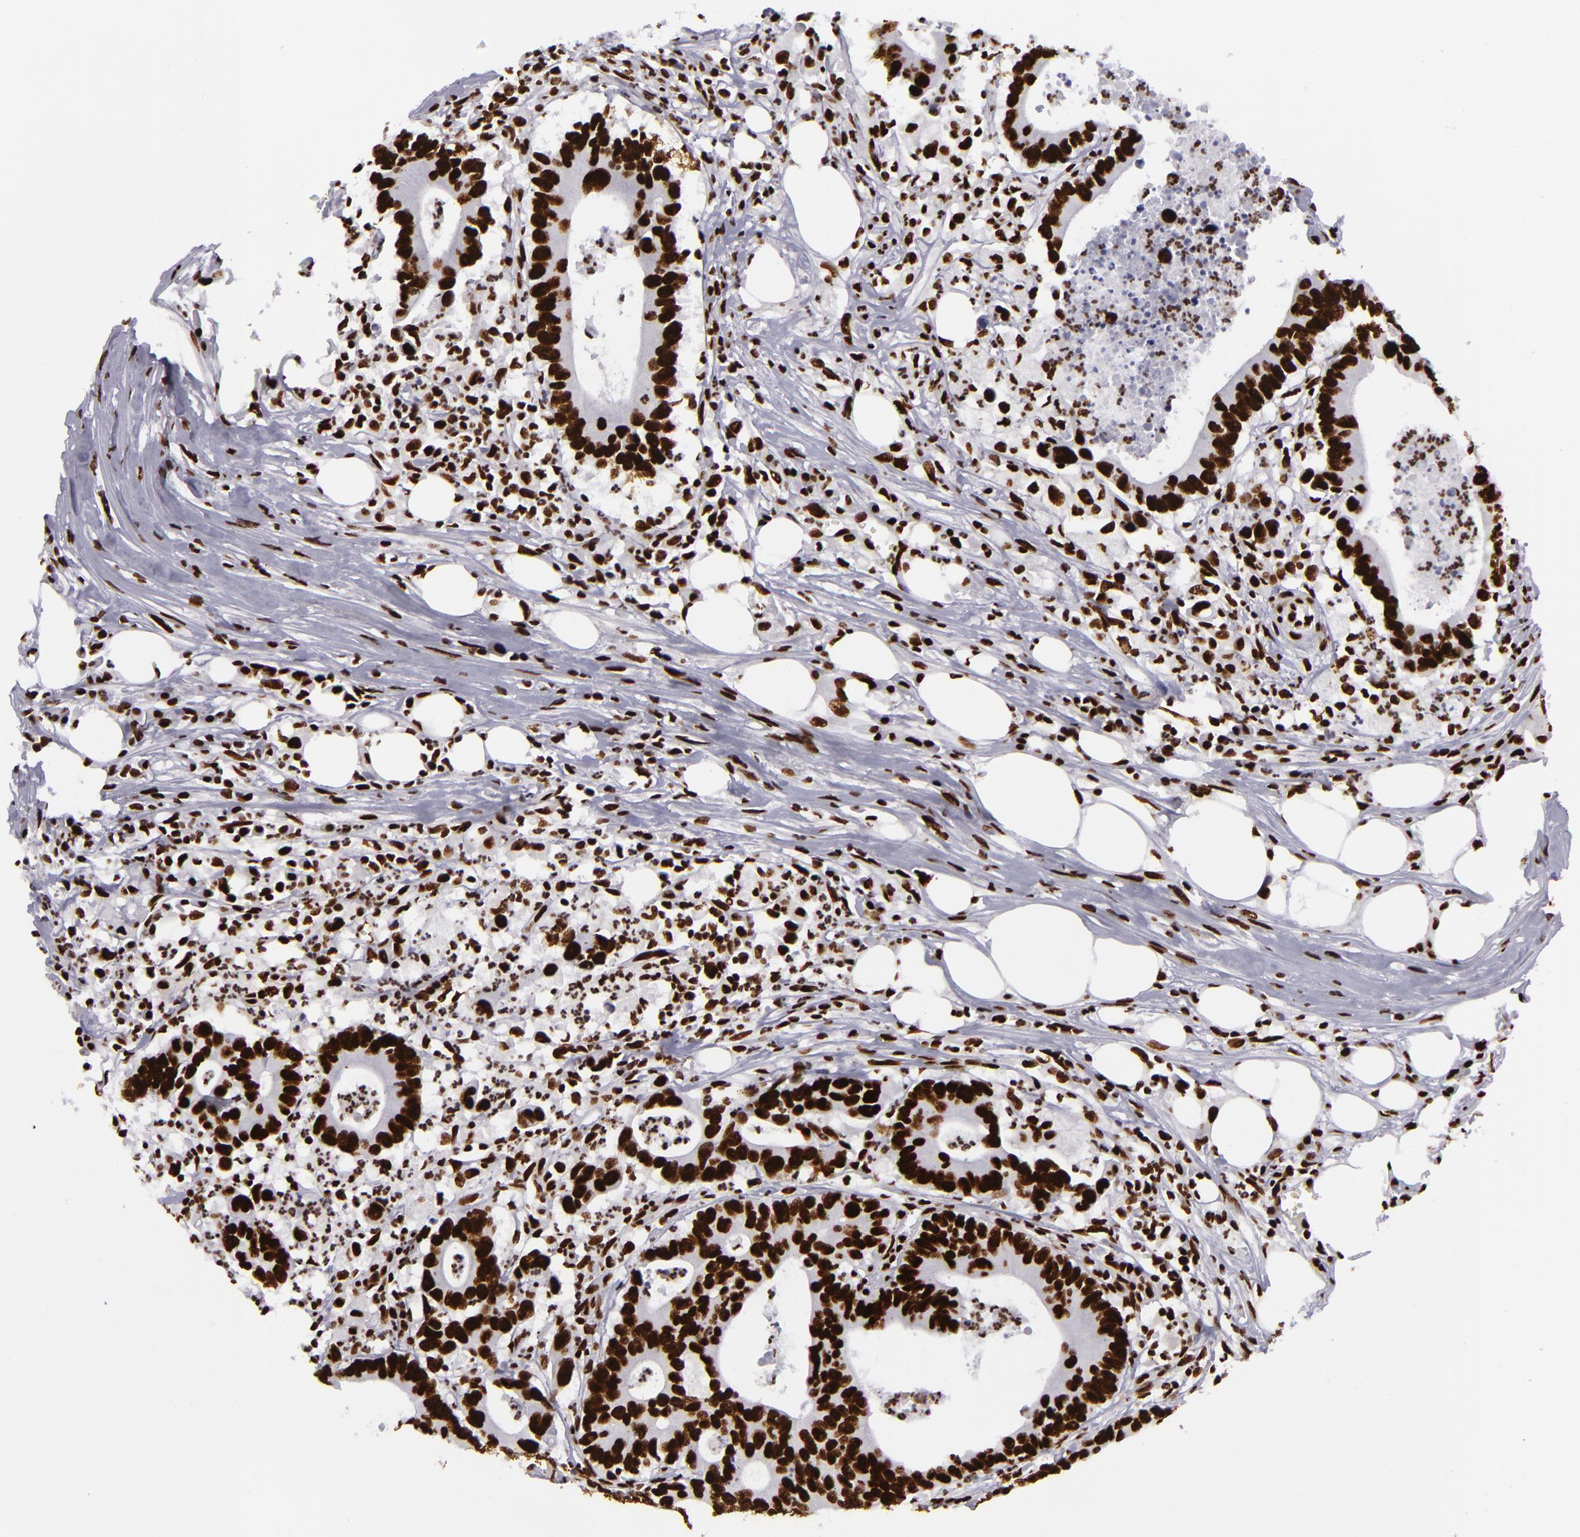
{"staining": {"intensity": "strong", "quantity": ">75%", "location": "nuclear"}, "tissue": "colorectal cancer", "cell_type": "Tumor cells", "image_type": "cancer", "snomed": [{"axis": "morphology", "description": "Adenocarcinoma, NOS"}, {"axis": "topography", "description": "Colon"}], "caption": "Brown immunohistochemical staining in human colorectal cancer (adenocarcinoma) exhibits strong nuclear staining in approximately >75% of tumor cells.", "gene": "SAFB", "patient": {"sex": "male", "age": 55}}